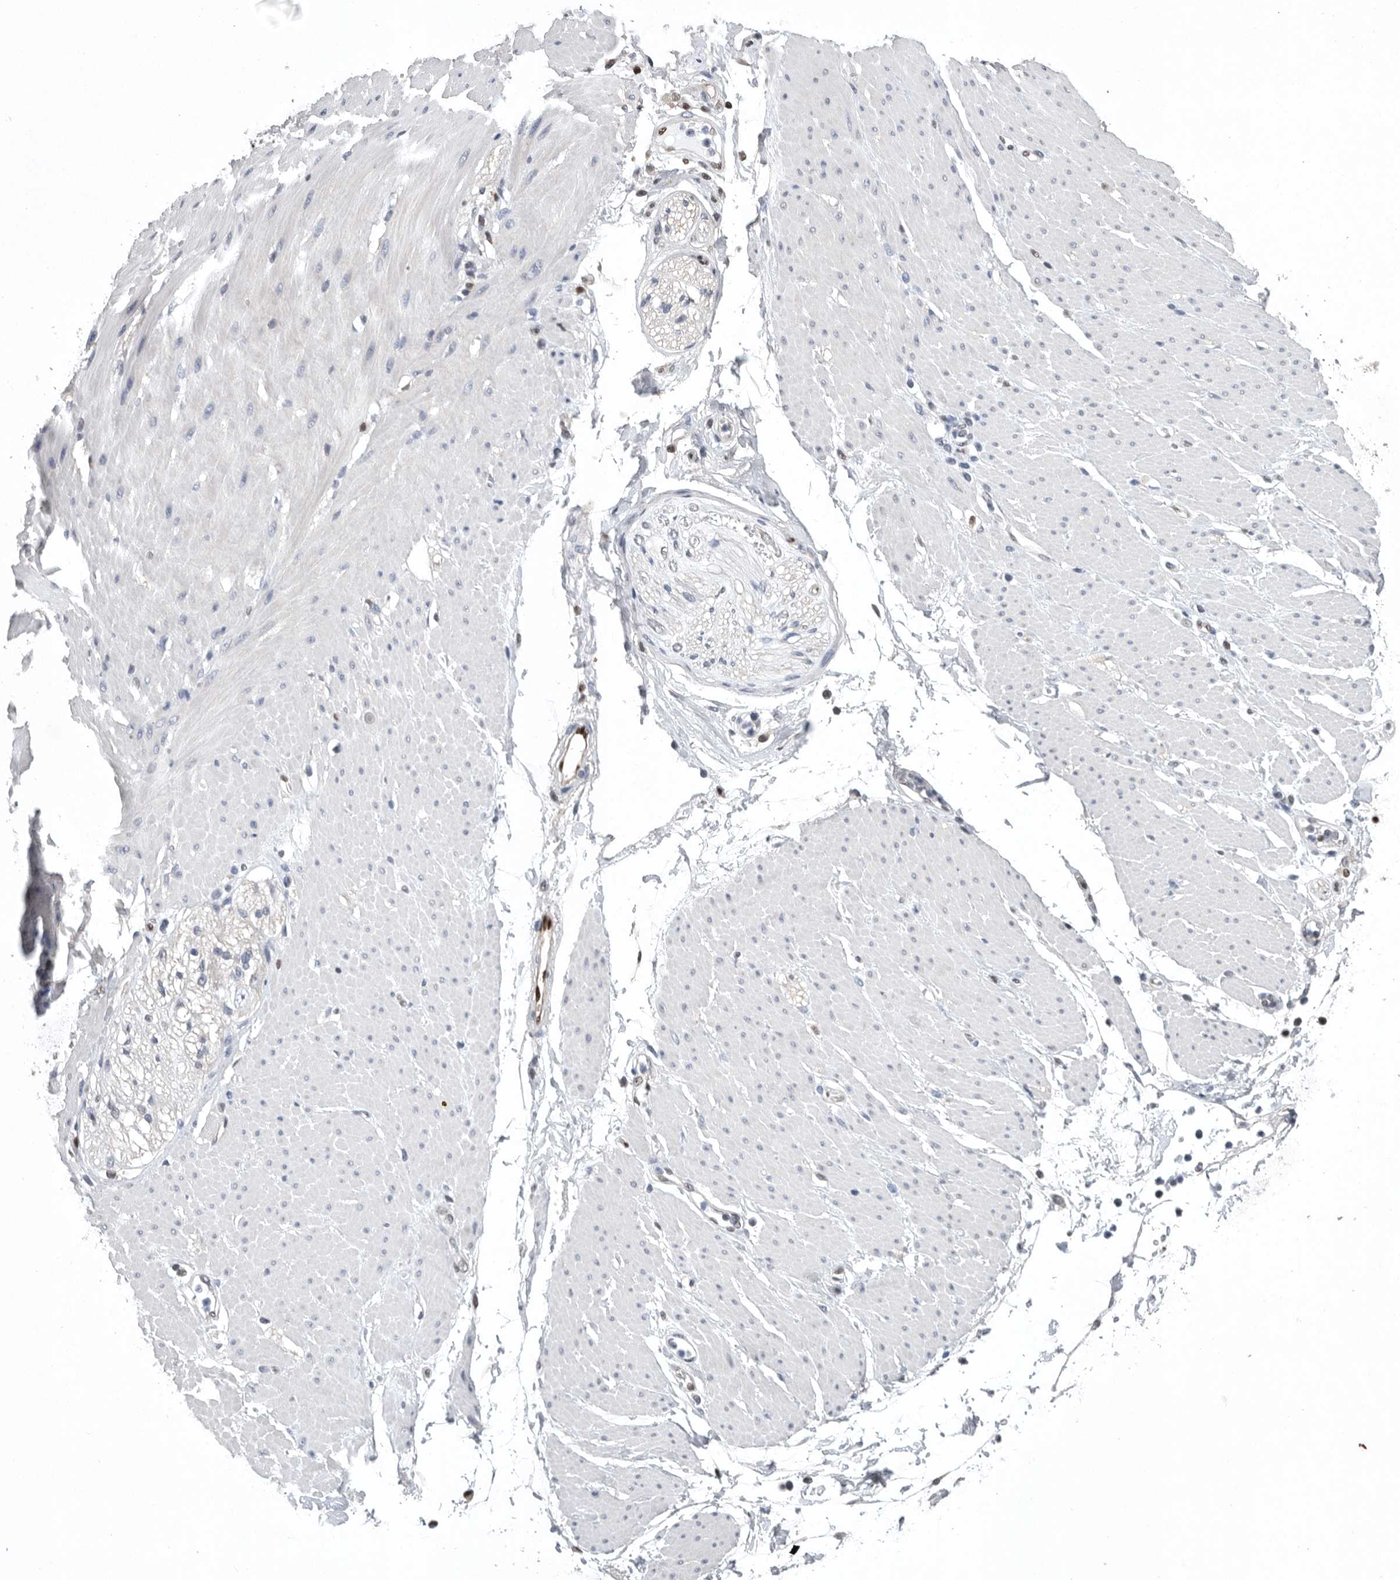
{"staining": {"intensity": "negative", "quantity": "none", "location": "none"}, "tissue": "soft tissue", "cell_type": "Fibroblasts", "image_type": "normal", "snomed": [{"axis": "morphology", "description": "Normal tissue, NOS"}, {"axis": "morphology", "description": "Adenocarcinoma, NOS"}, {"axis": "topography", "description": "Duodenum"}, {"axis": "topography", "description": "Peripheral nerve tissue"}], "caption": "The immunohistochemistry (IHC) histopathology image has no significant staining in fibroblasts of soft tissue.", "gene": "PDCD4", "patient": {"sex": "female", "age": 60}}